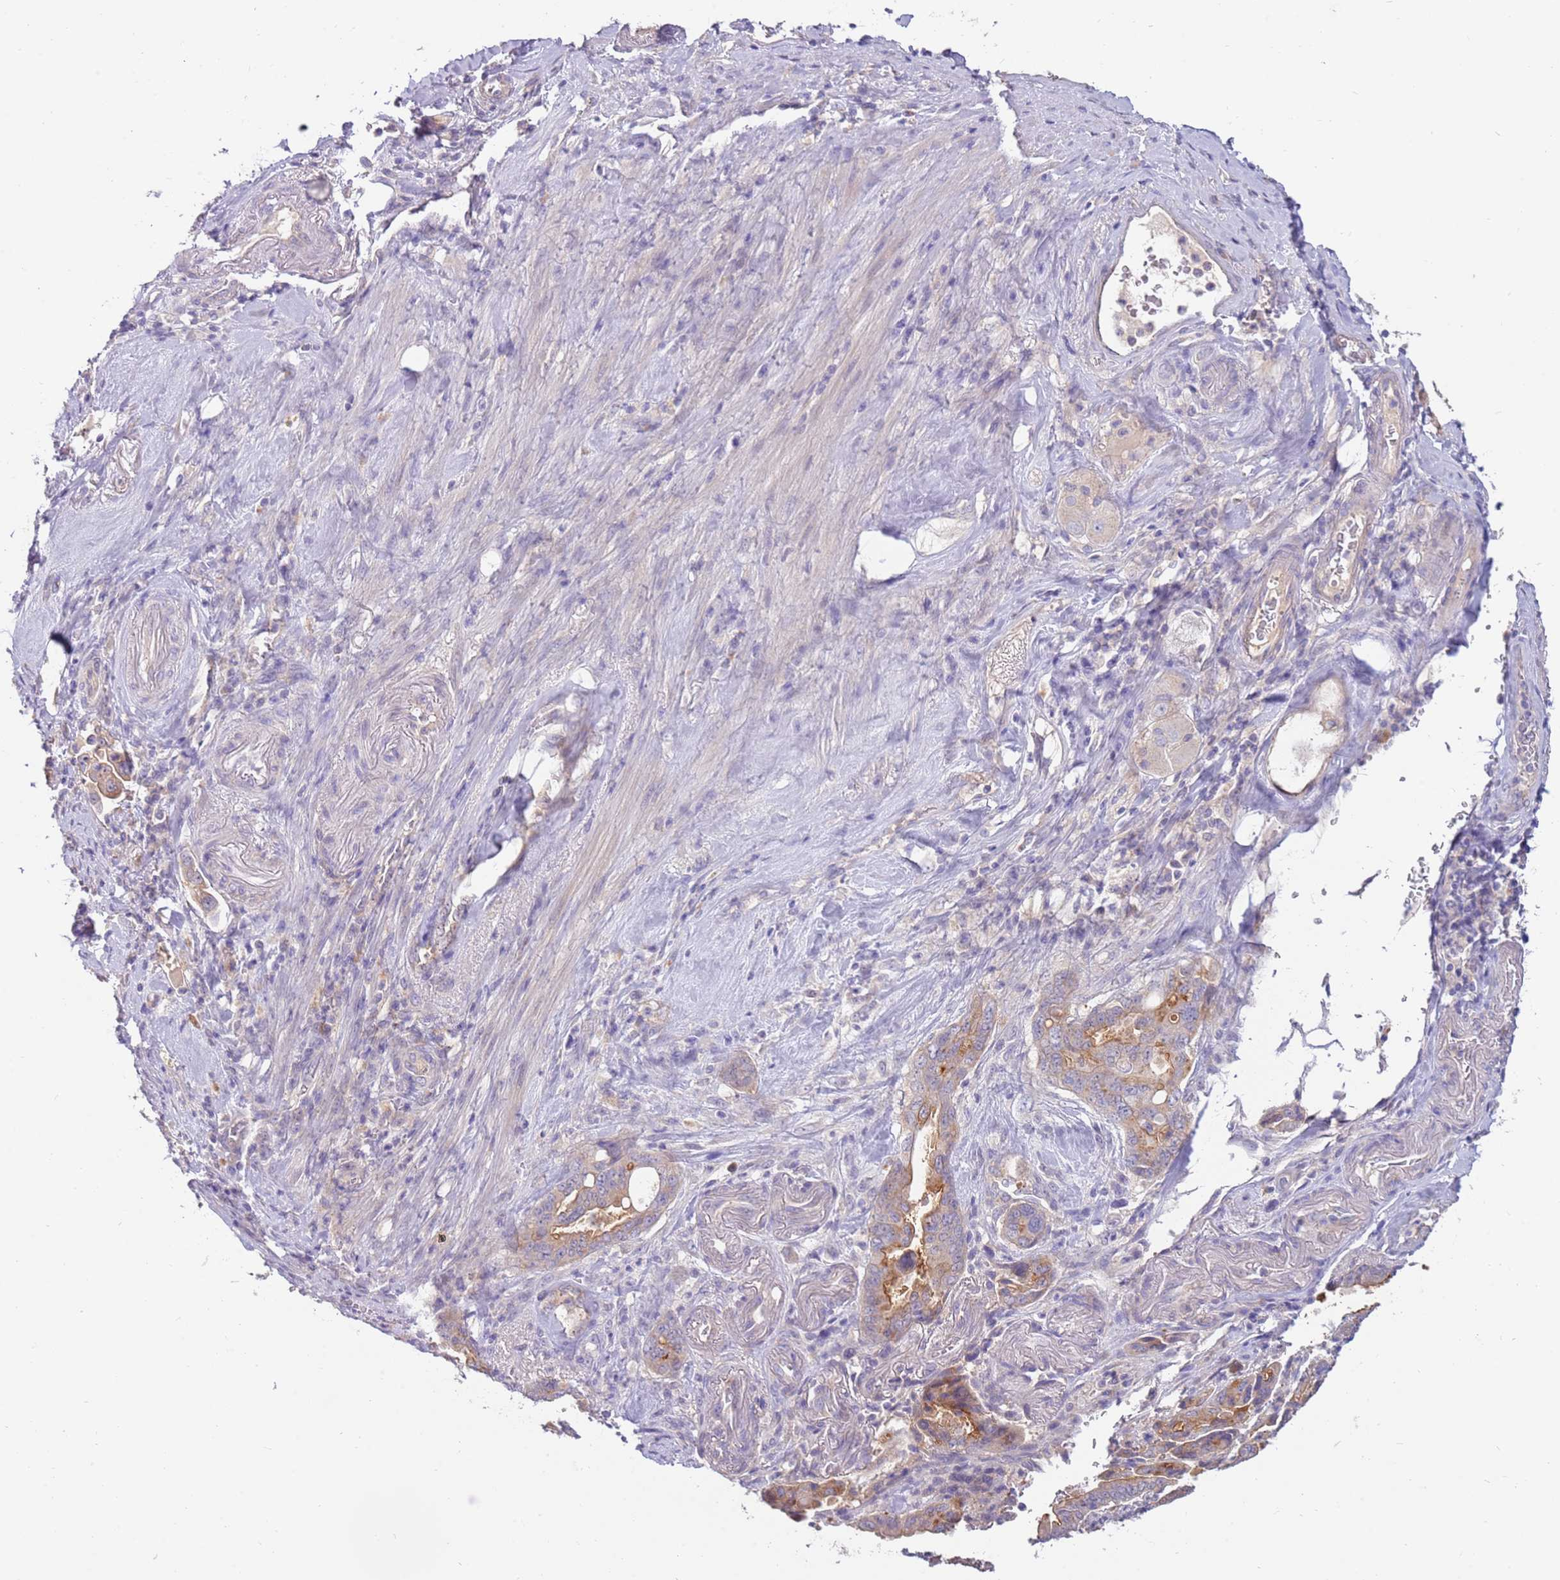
{"staining": {"intensity": "moderate", "quantity": "25%-75%", "location": "cytoplasmic/membranous"}, "tissue": "pancreatic cancer", "cell_type": "Tumor cells", "image_type": "cancer", "snomed": [{"axis": "morphology", "description": "Adenocarcinoma, NOS"}, {"axis": "topography", "description": "Pancreas"}], "caption": "The histopathology image shows immunohistochemical staining of pancreatic cancer (adenocarcinoma). There is moderate cytoplasmic/membranous expression is present in about 25%-75% of tumor cells.", "gene": "SLC44A4", "patient": {"sex": "male", "age": 70}}